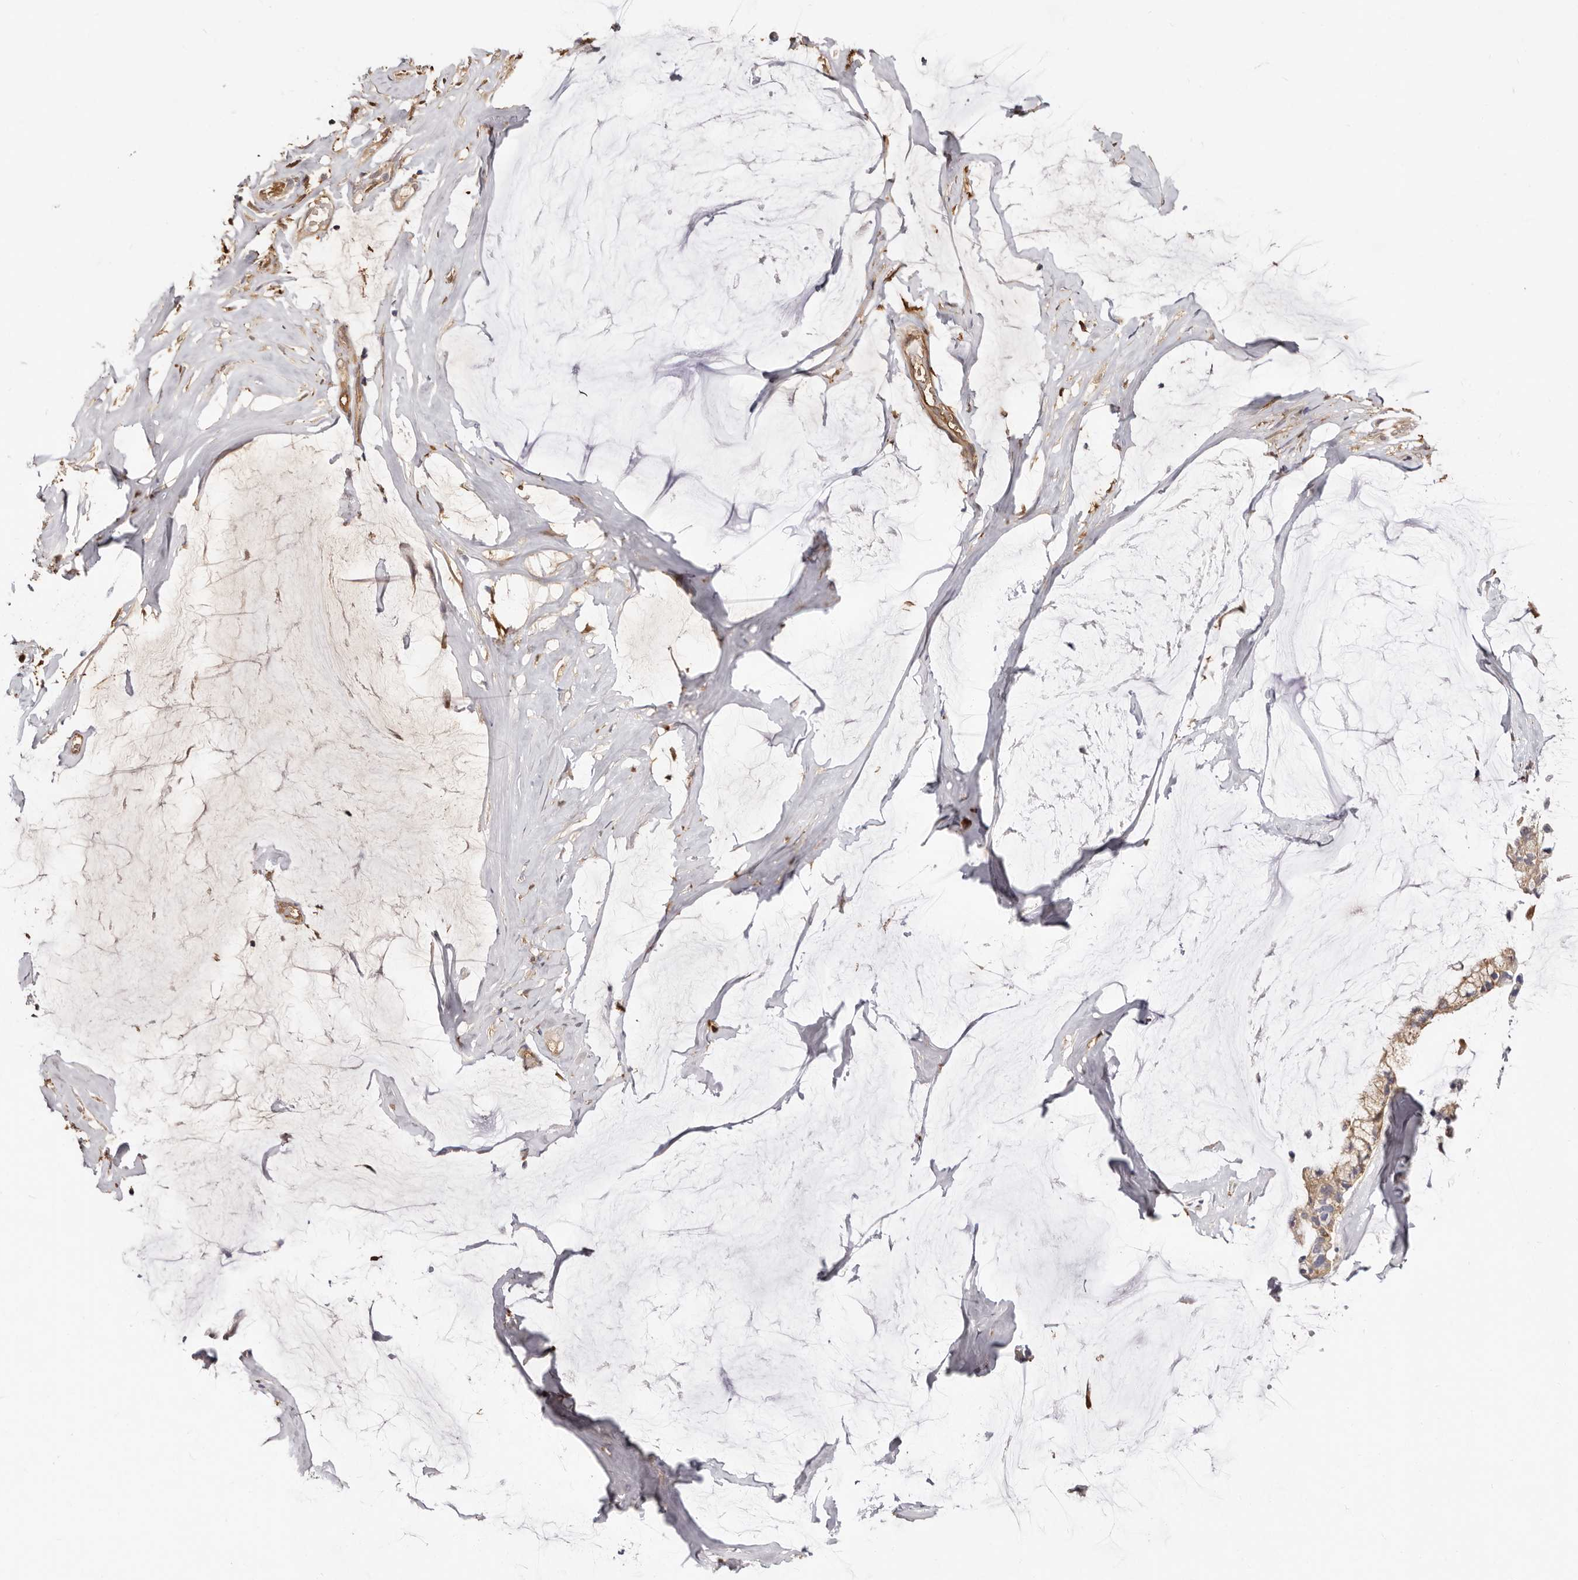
{"staining": {"intensity": "weak", "quantity": "<25%", "location": "cytoplasmic/membranous"}, "tissue": "ovarian cancer", "cell_type": "Tumor cells", "image_type": "cancer", "snomed": [{"axis": "morphology", "description": "Cystadenocarcinoma, mucinous, NOS"}, {"axis": "topography", "description": "Ovary"}], "caption": "Immunohistochemistry (IHC) histopathology image of neoplastic tissue: ovarian mucinous cystadenocarcinoma stained with DAB (3,3'-diaminobenzidine) exhibits no significant protein staining in tumor cells.", "gene": "LAP3", "patient": {"sex": "female", "age": 39}}